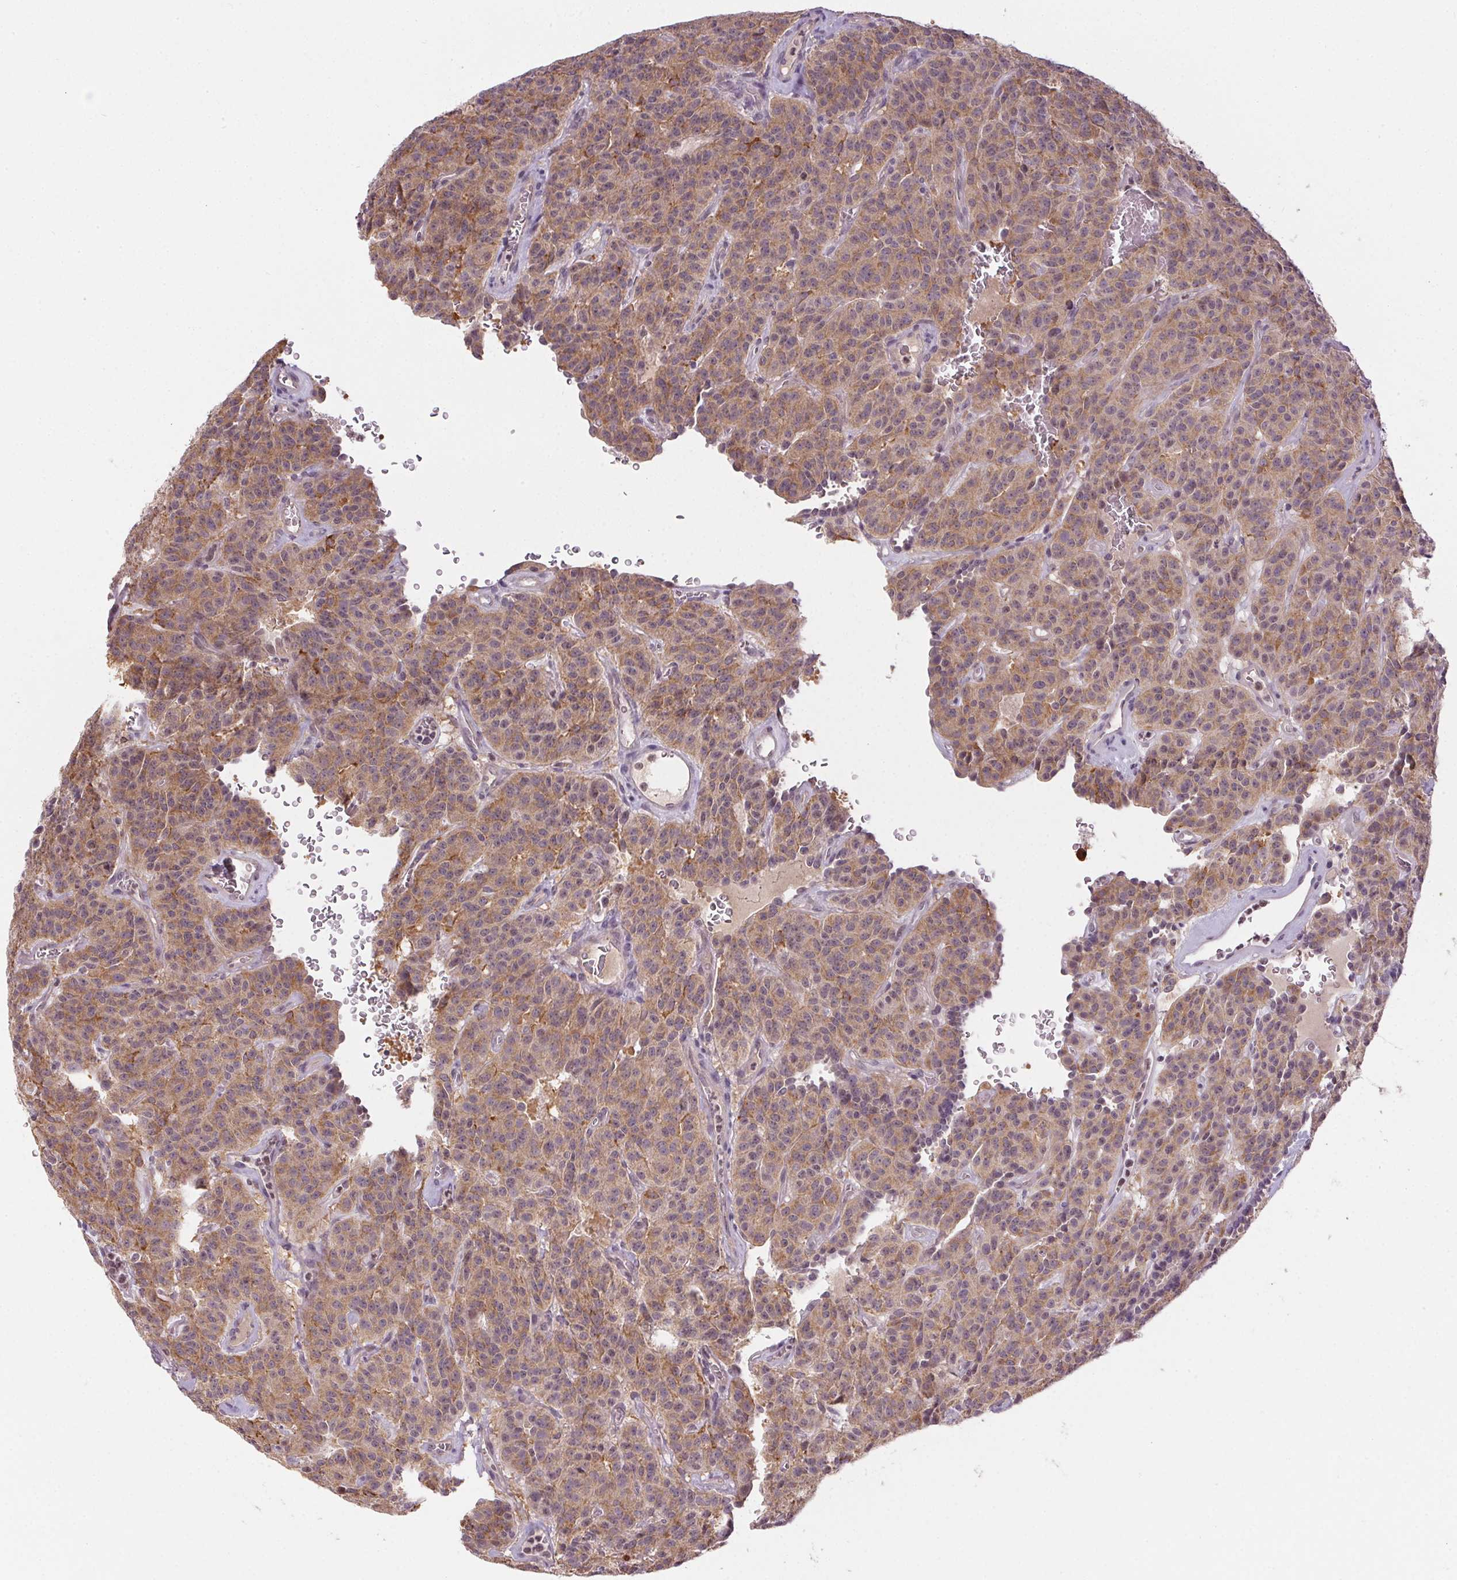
{"staining": {"intensity": "moderate", "quantity": ">75%", "location": "cytoplasmic/membranous"}, "tissue": "carcinoid", "cell_type": "Tumor cells", "image_type": "cancer", "snomed": [{"axis": "morphology", "description": "Carcinoid, malignant, NOS"}, {"axis": "topography", "description": "Lung"}], "caption": "There is medium levels of moderate cytoplasmic/membranous expression in tumor cells of carcinoid, as demonstrated by immunohistochemical staining (brown color).", "gene": "CFAP92", "patient": {"sex": "female", "age": 61}}